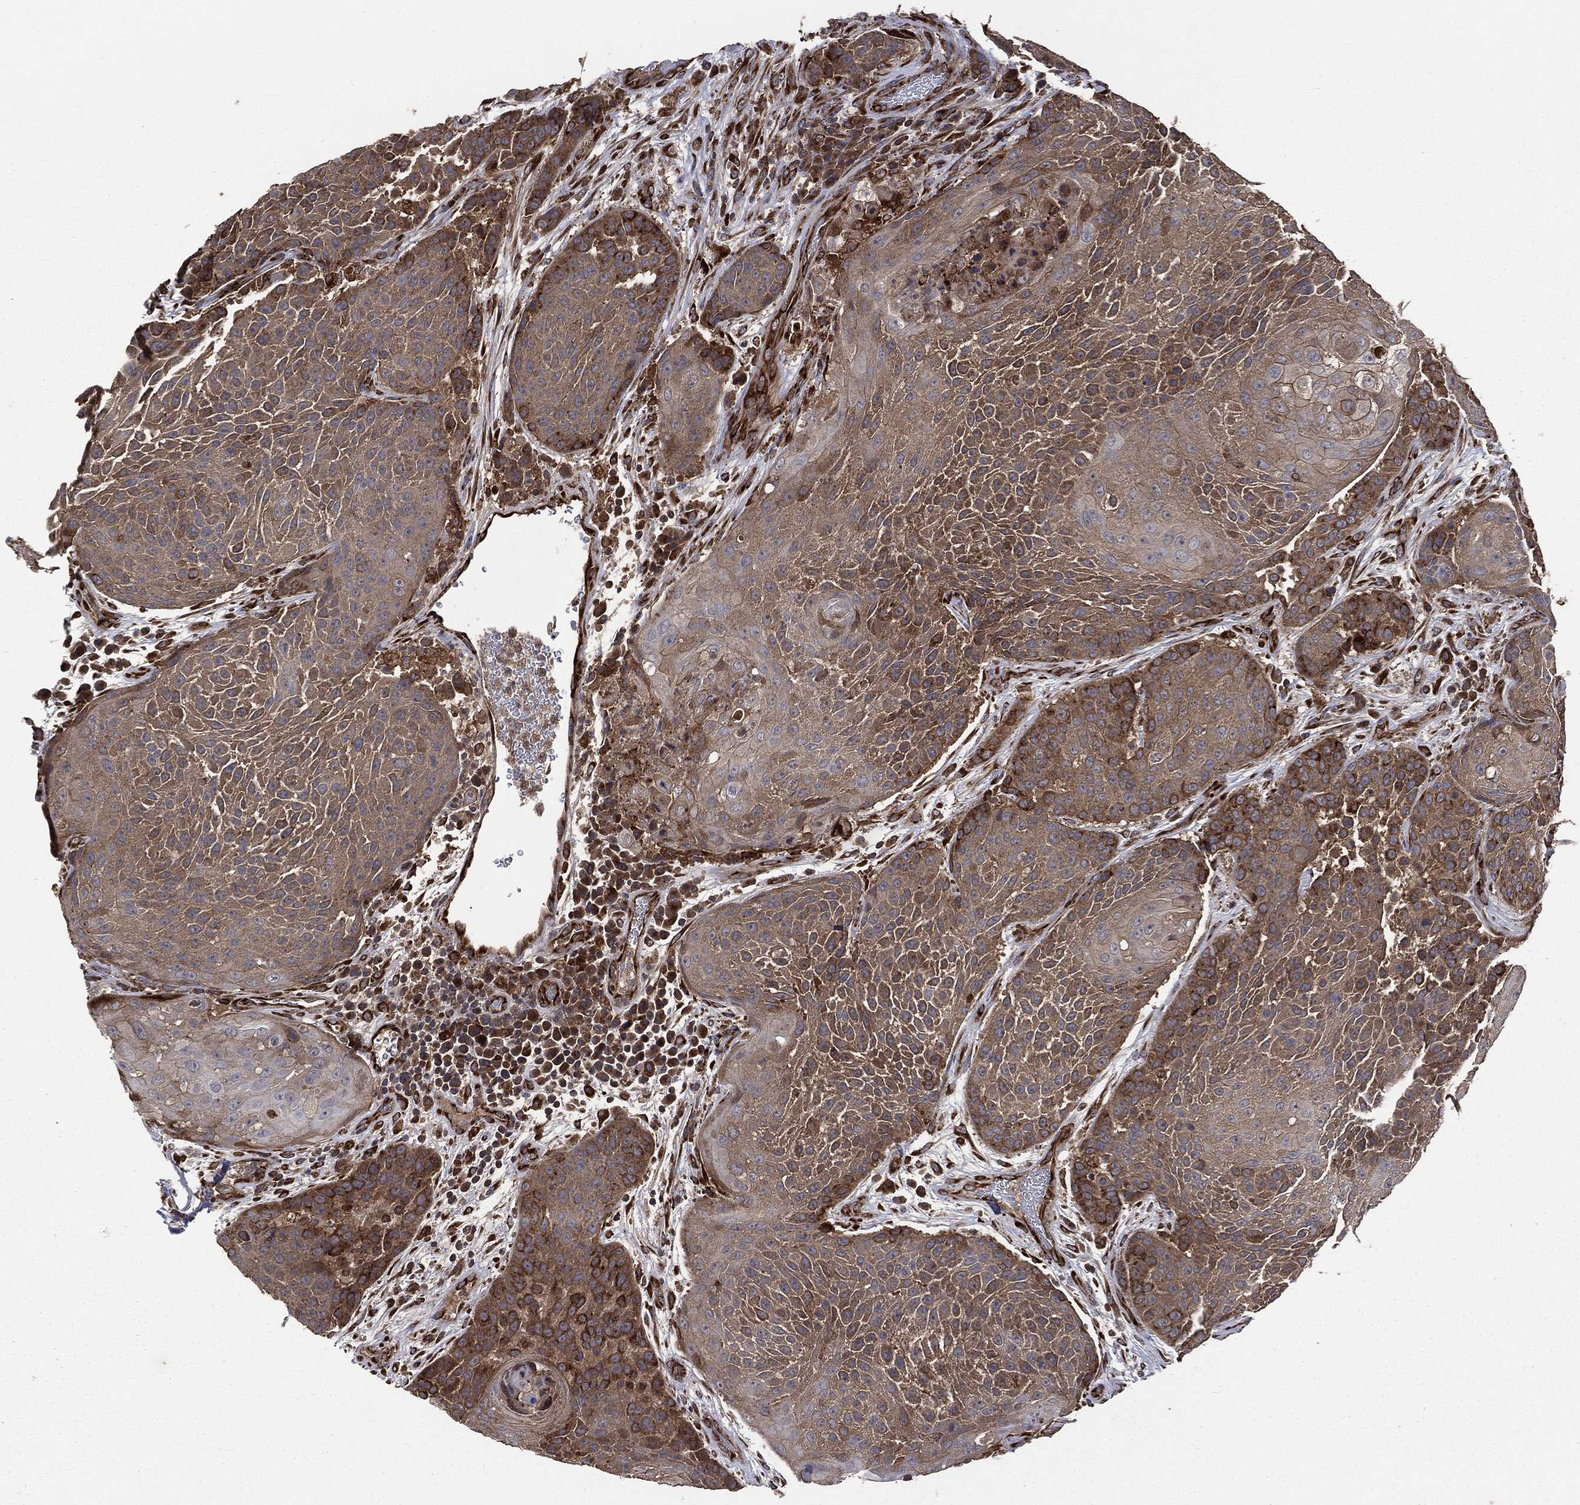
{"staining": {"intensity": "moderate", "quantity": ">75%", "location": "cytoplasmic/membranous"}, "tissue": "urothelial cancer", "cell_type": "Tumor cells", "image_type": "cancer", "snomed": [{"axis": "morphology", "description": "Urothelial carcinoma, High grade"}, {"axis": "topography", "description": "Urinary bladder"}], "caption": "High-grade urothelial carcinoma tissue displays moderate cytoplasmic/membranous positivity in about >75% of tumor cells (IHC, brightfield microscopy, high magnification).", "gene": "PLOD3", "patient": {"sex": "female", "age": 63}}